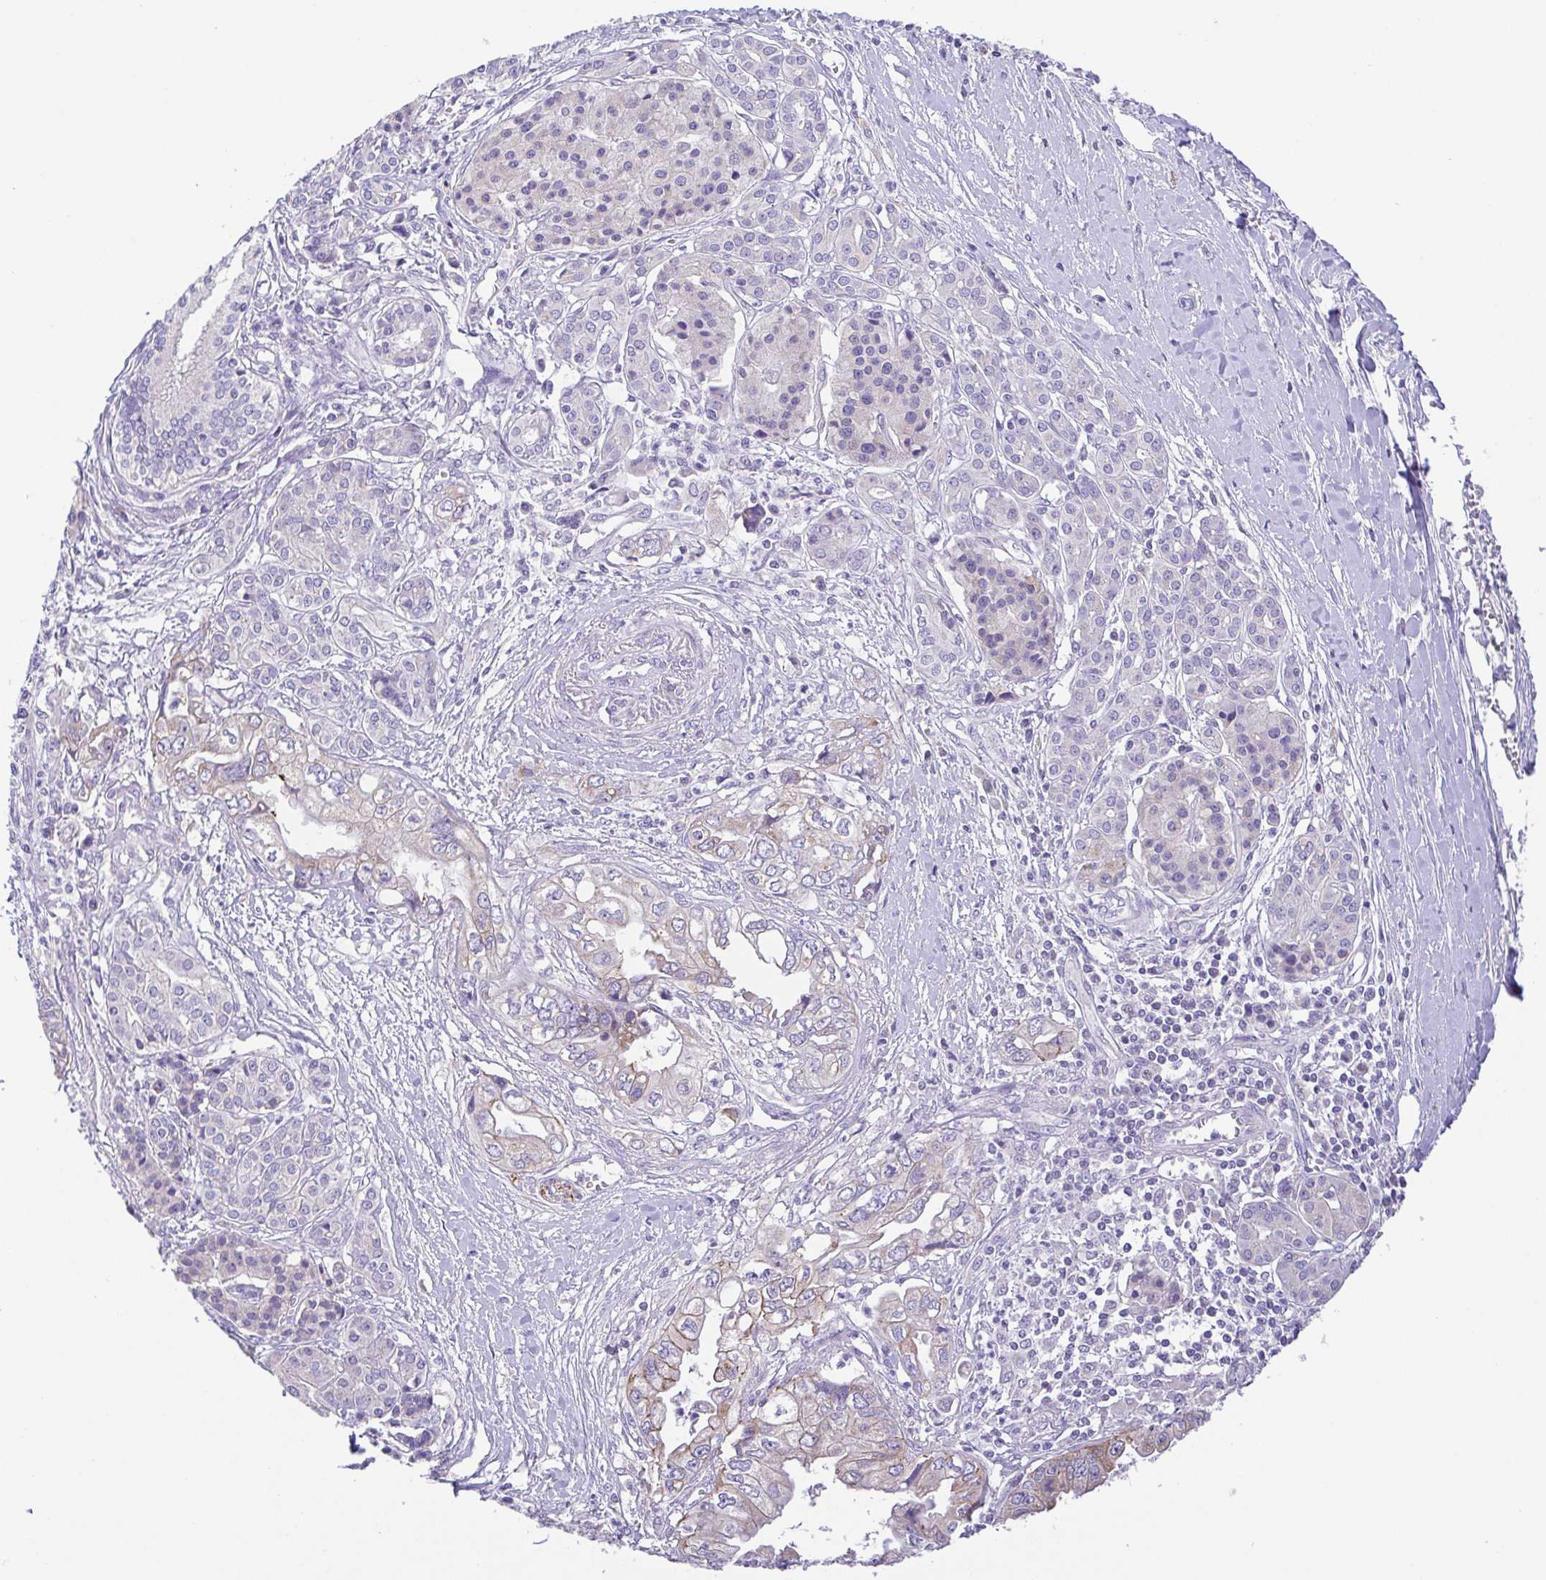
{"staining": {"intensity": "negative", "quantity": "none", "location": "none"}, "tissue": "pancreatic cancer", "cell_type": "Tumor cells", "image_type": "cancer", "snomed": [{"axis": "morphology", "description": "Adenocarcinoma, NOS"}, {"axis": "topography", "description": "Pancreas"}], "caption": "Immunohistochemical staining of pancreatic adenocarcinoma displays no significant positivity in tumor cells. Nuclei are stained in blue.", "gene": "SLC13A1", "patient": {"sex": "male", "age": 68}}